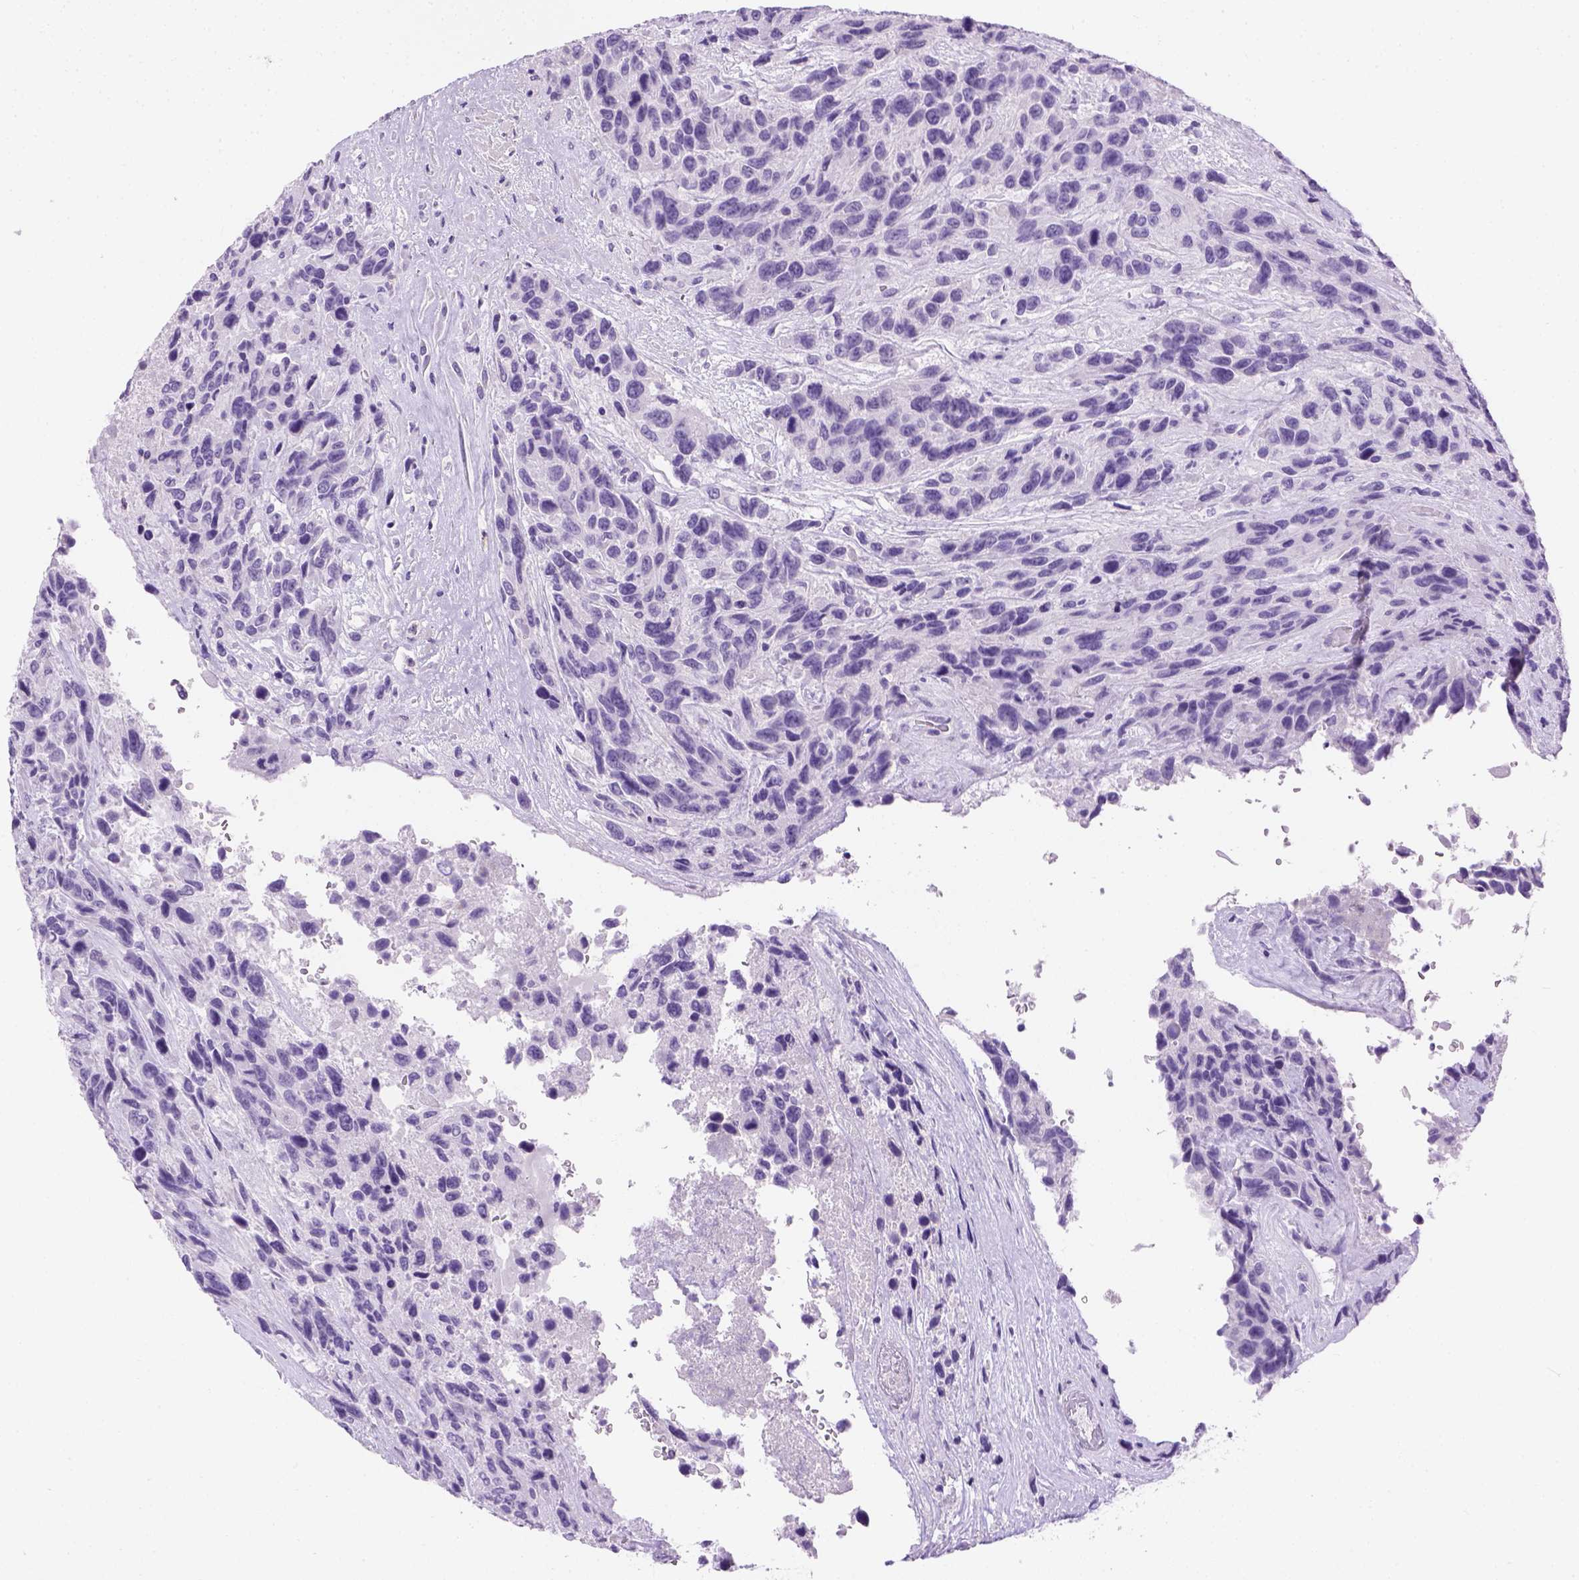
{"staining": {"intensity": "negative", "quantity": "none", "location": "none"}, "tissue": "urothelial cancer", "cell_type": "Tumor cells", "image_type": "cancer", "snomed": [{"axis": "morphology", "description": "Urothelial carcinoma, High grade"}, {"axis": "topography", "description": "Urinary bladder"}], "caption": "DAB (3,3'-diaminobenzidine) immunohistochemical staining of human urothelial cancer displays no significant positivity in tumor cells.", "gene": "TMEM38A", "patient": {"sex": "female", "age": 70}}